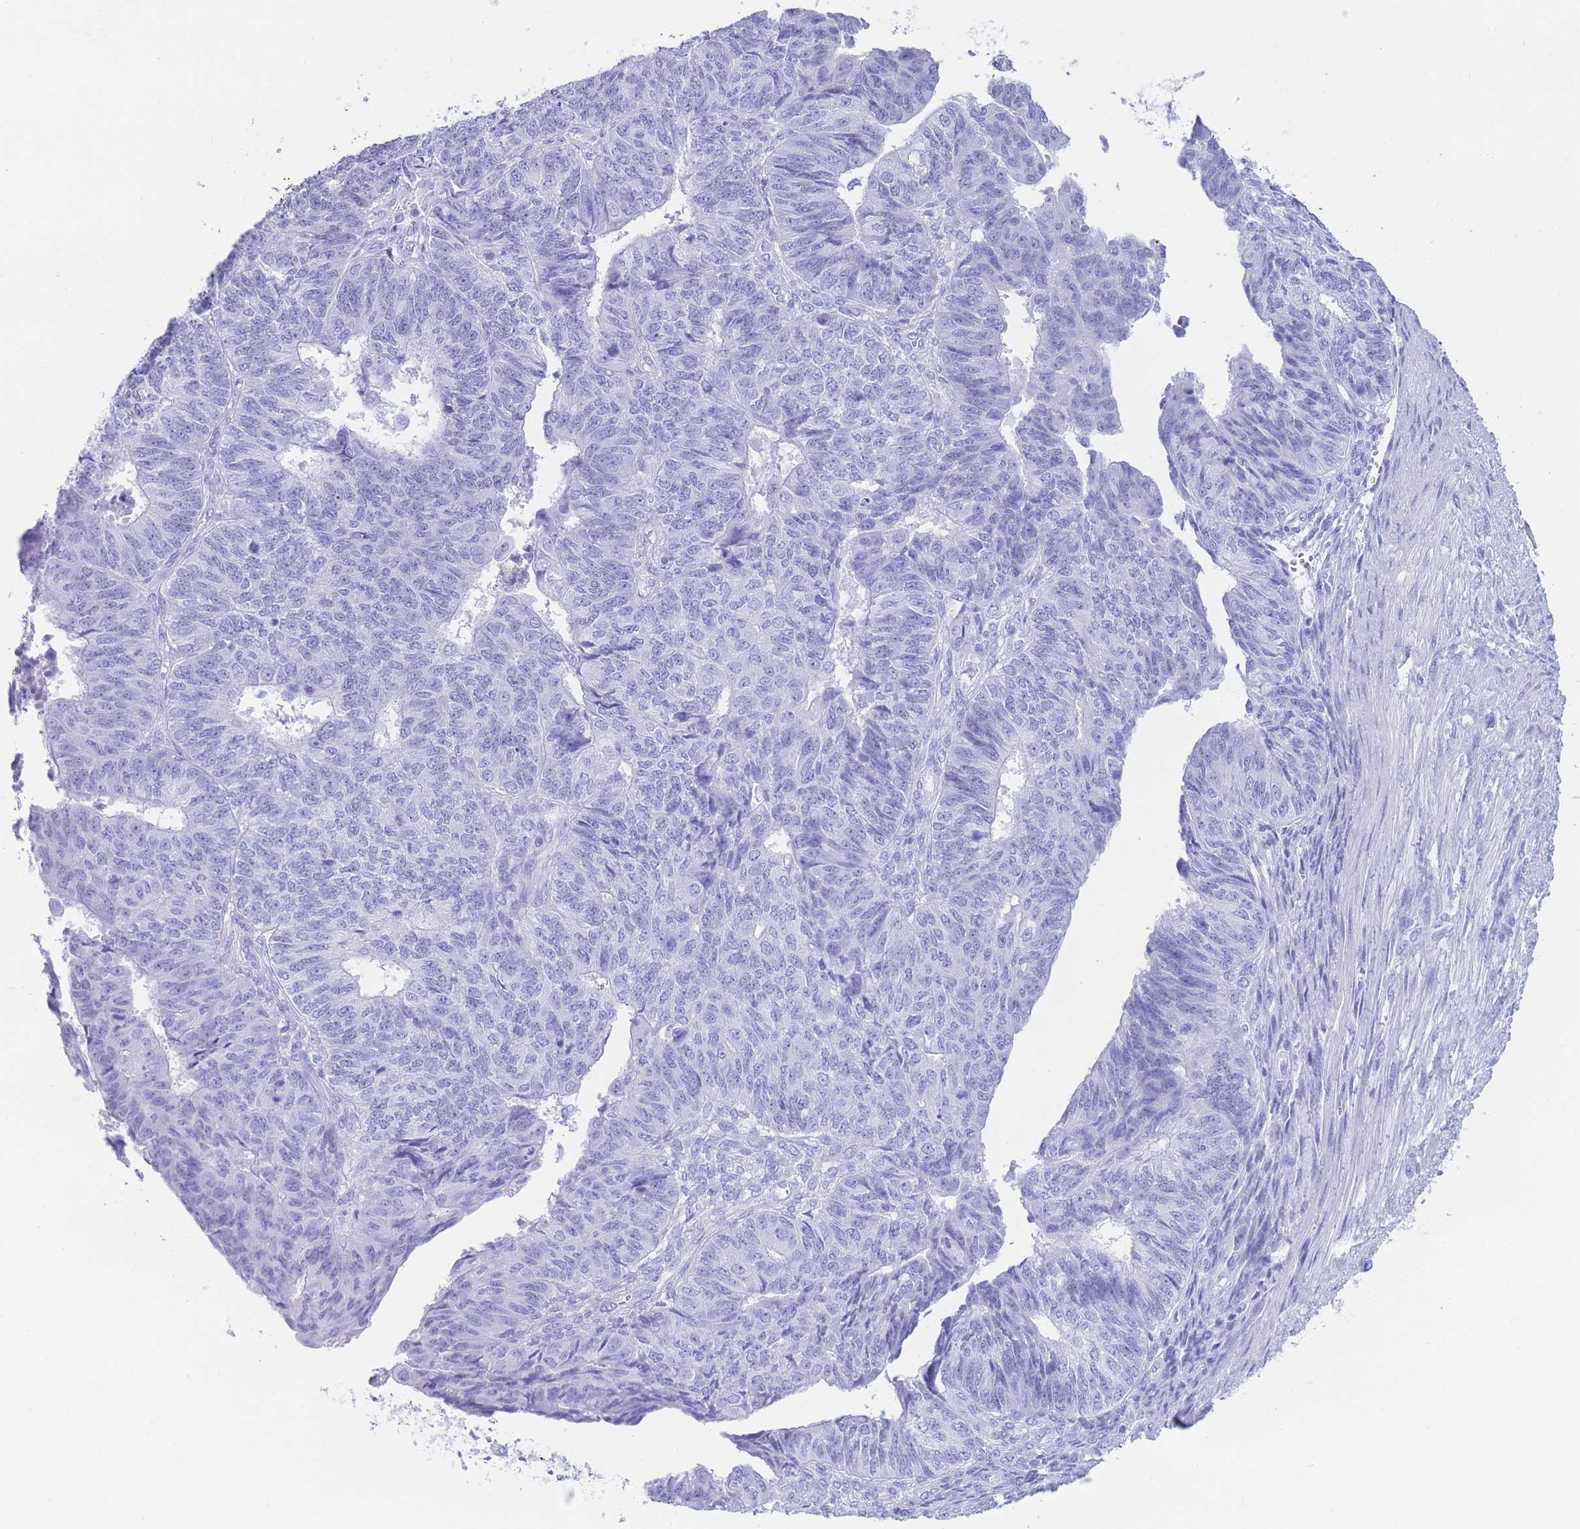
{"staining": {"intensity": "negative", "quantity": "none", "location": "none"}, "tissue": "endometrial cancer", "cell_type": "Tumor cells", "image_type": "cancer", "snomed": [{"axis": "morphology", "description": "Adenocarcinoma, NOS"}, {"axis": "topography", "description": "Endometrium"}], "caption": "Immunohistochemistry of endometrial adenocarcinoma exhibits no expression in tumor cells. Nuclei are stained in blue.", "gene": "SLCO1B3", "patient": {"sex": "female", "age": 32}}